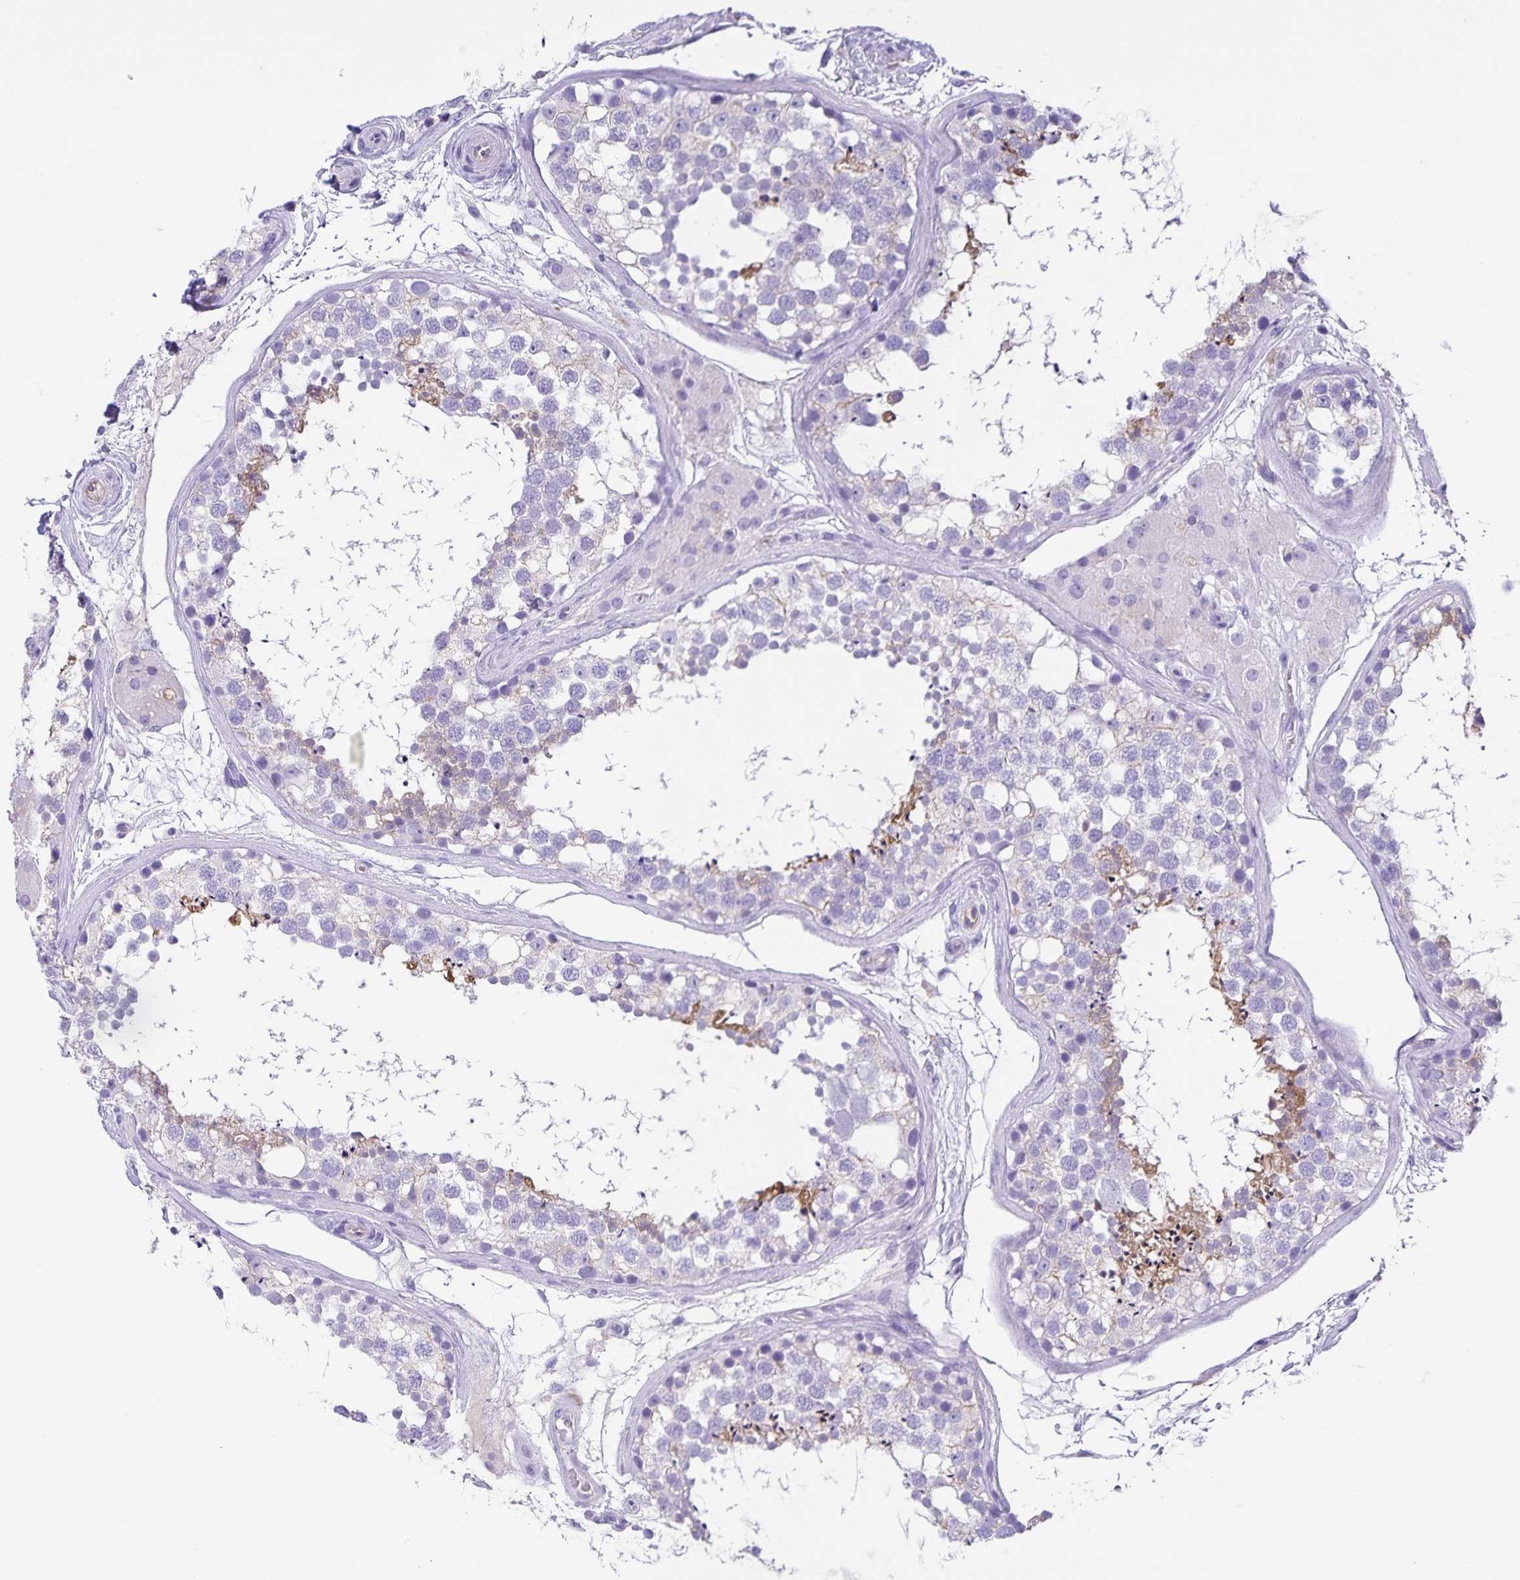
{"staining": {"intensity": "moderate", "quantity": "<25%", "location": "cytoplasmic/membranous"}, "tissue": "testis", "cell_type": "Cells in seminiferous ducts", "image_type": "normal", "snomed": [{"axis": "morphology", "description": "Normal tissue, NOS"}, {"axis": "morphology", "description": "Seminoma, NOS"}, {"axis": "topography", "description": "Testis"}], "caption": "Cells in seminiferous ducts reveal moderate cytoplasmic/membranous positivity in approximately <25% of cells in benign testis. The staining was performed using DAB to visualize the protein expression in brown, while the nuclei were stained in blue with hematoxylin (Magnification: 20x).", "gene": "UBQLN3", "patient": {"sex": "male", "age": 65}}